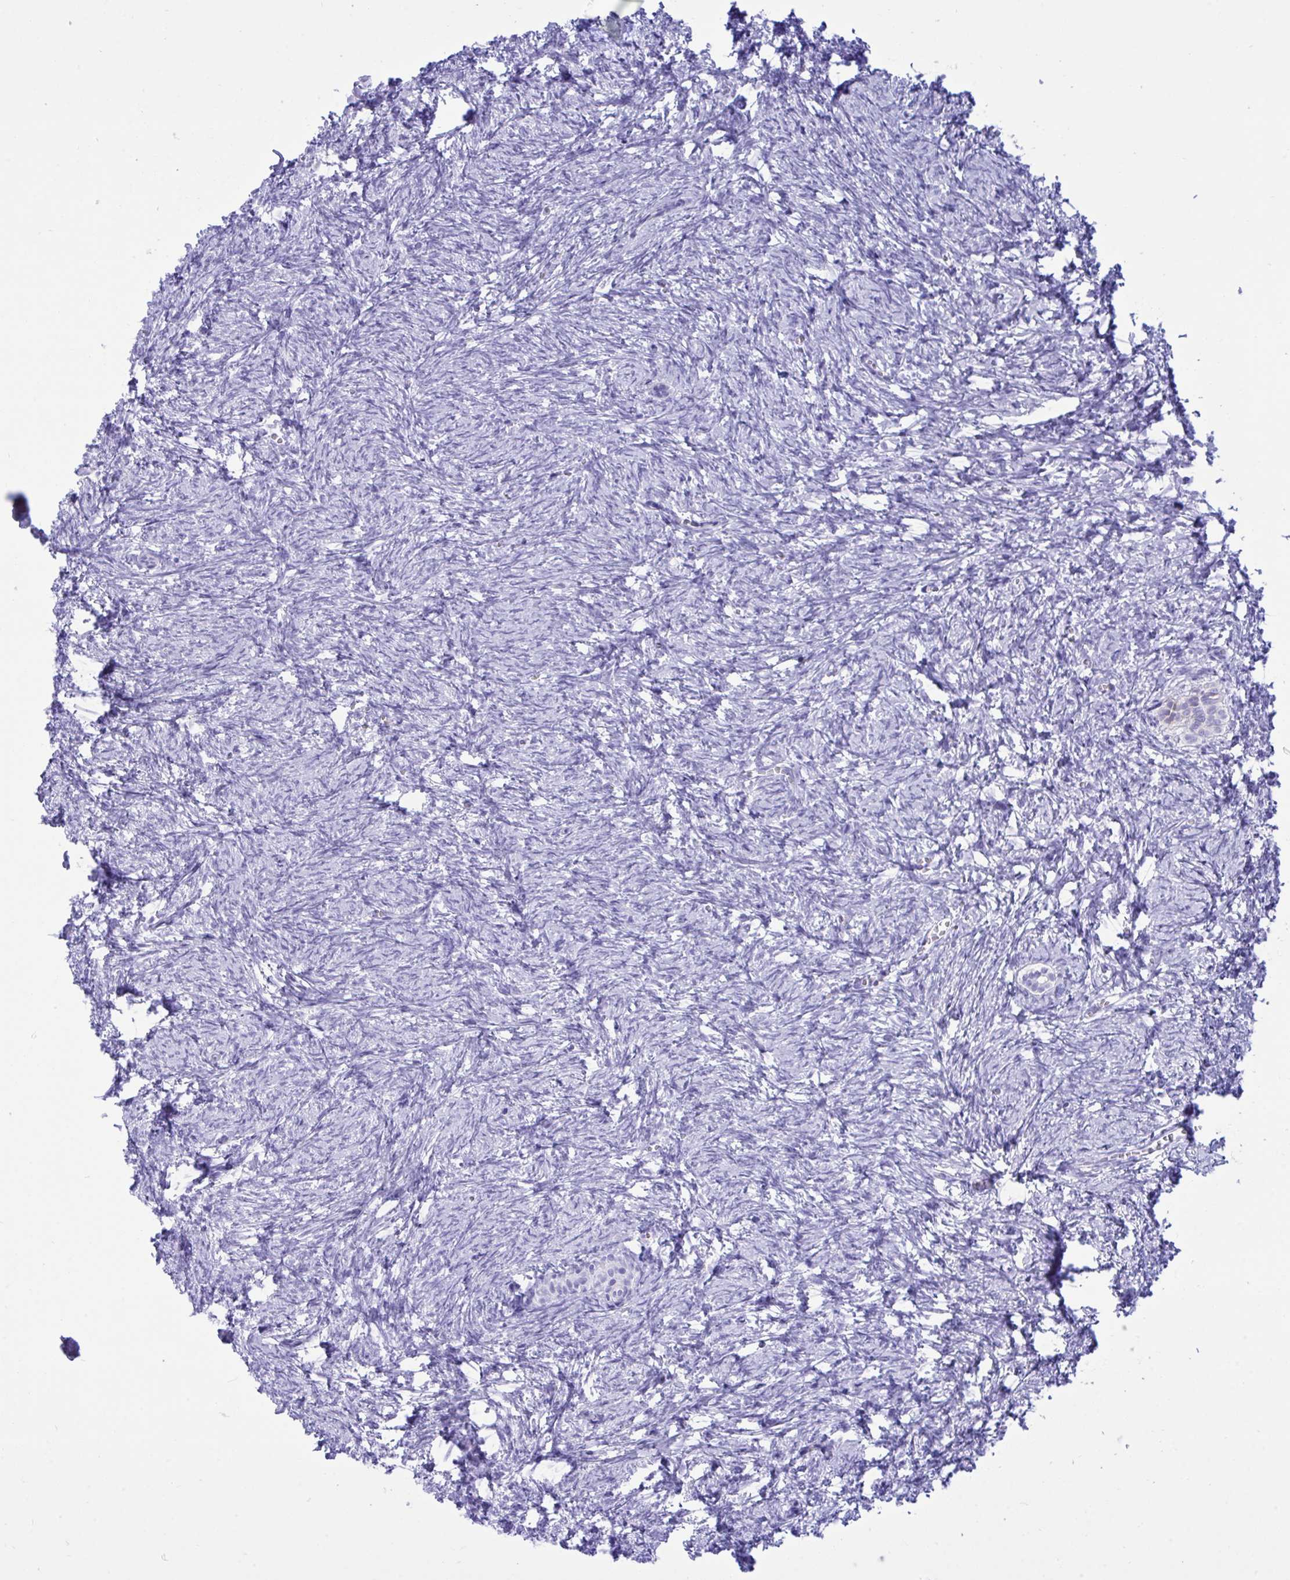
{"staining": {"intensity": "negative", "quantity": "none", "location": "none"}, "tissue": "ovary", "cell_type": "Ovarian stroma cells", "image_type": "normal", "snomed": [{"axis": "morphology", "description": "Normal tissue, NOS"}, {"axis": "topography", "description": "Ovary"}], "caption": "Immunohistochemical staining of unremarkable human ovary reveals no significant staining in ovarian stroma cells. (Brightfield microscopy of DAB (3,3'-diaminobenzidine) immunohistochemistry at high magnification).", "gene": "BEX5", "patient": {"sex": "female", "age": 41}}